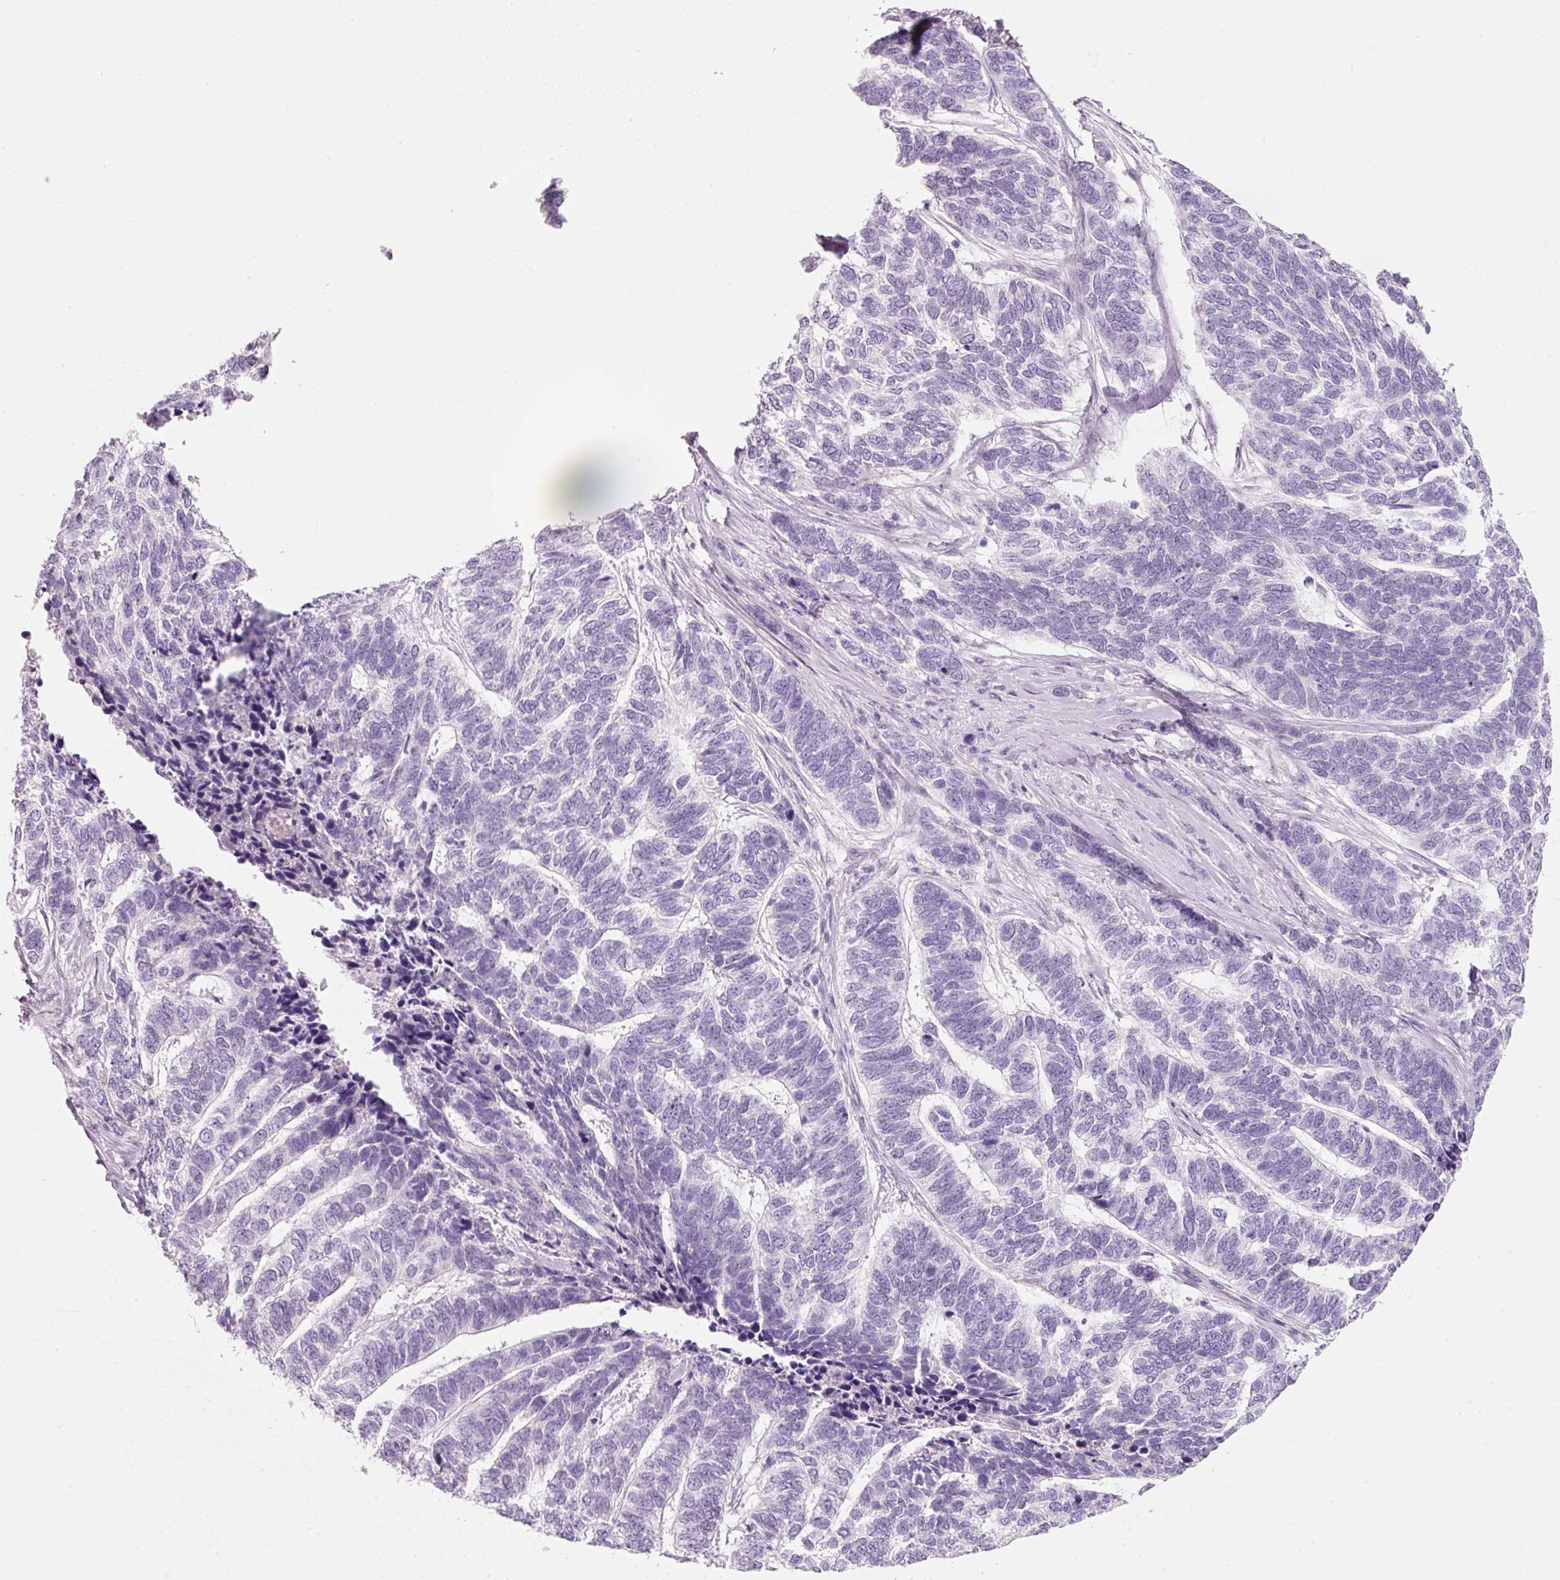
{"staining": {"intensity": "negative", "quantity": "none", "location": "none"}, "tissue": "skin cancer", "cell_type": "Tumor cells", "image_type": "cancer", "snomed": [{"axis": "morphology", "description": "Basal cell carcinoma"}, {"axis": "topography", "description": "Skin"}], "caption": "Skin cancer was stained to show a protein in brown. There is no significant staining in tumor cells.", "gene": "ENSG00000206549", "patient": {"sex": "female", "age": 65}}